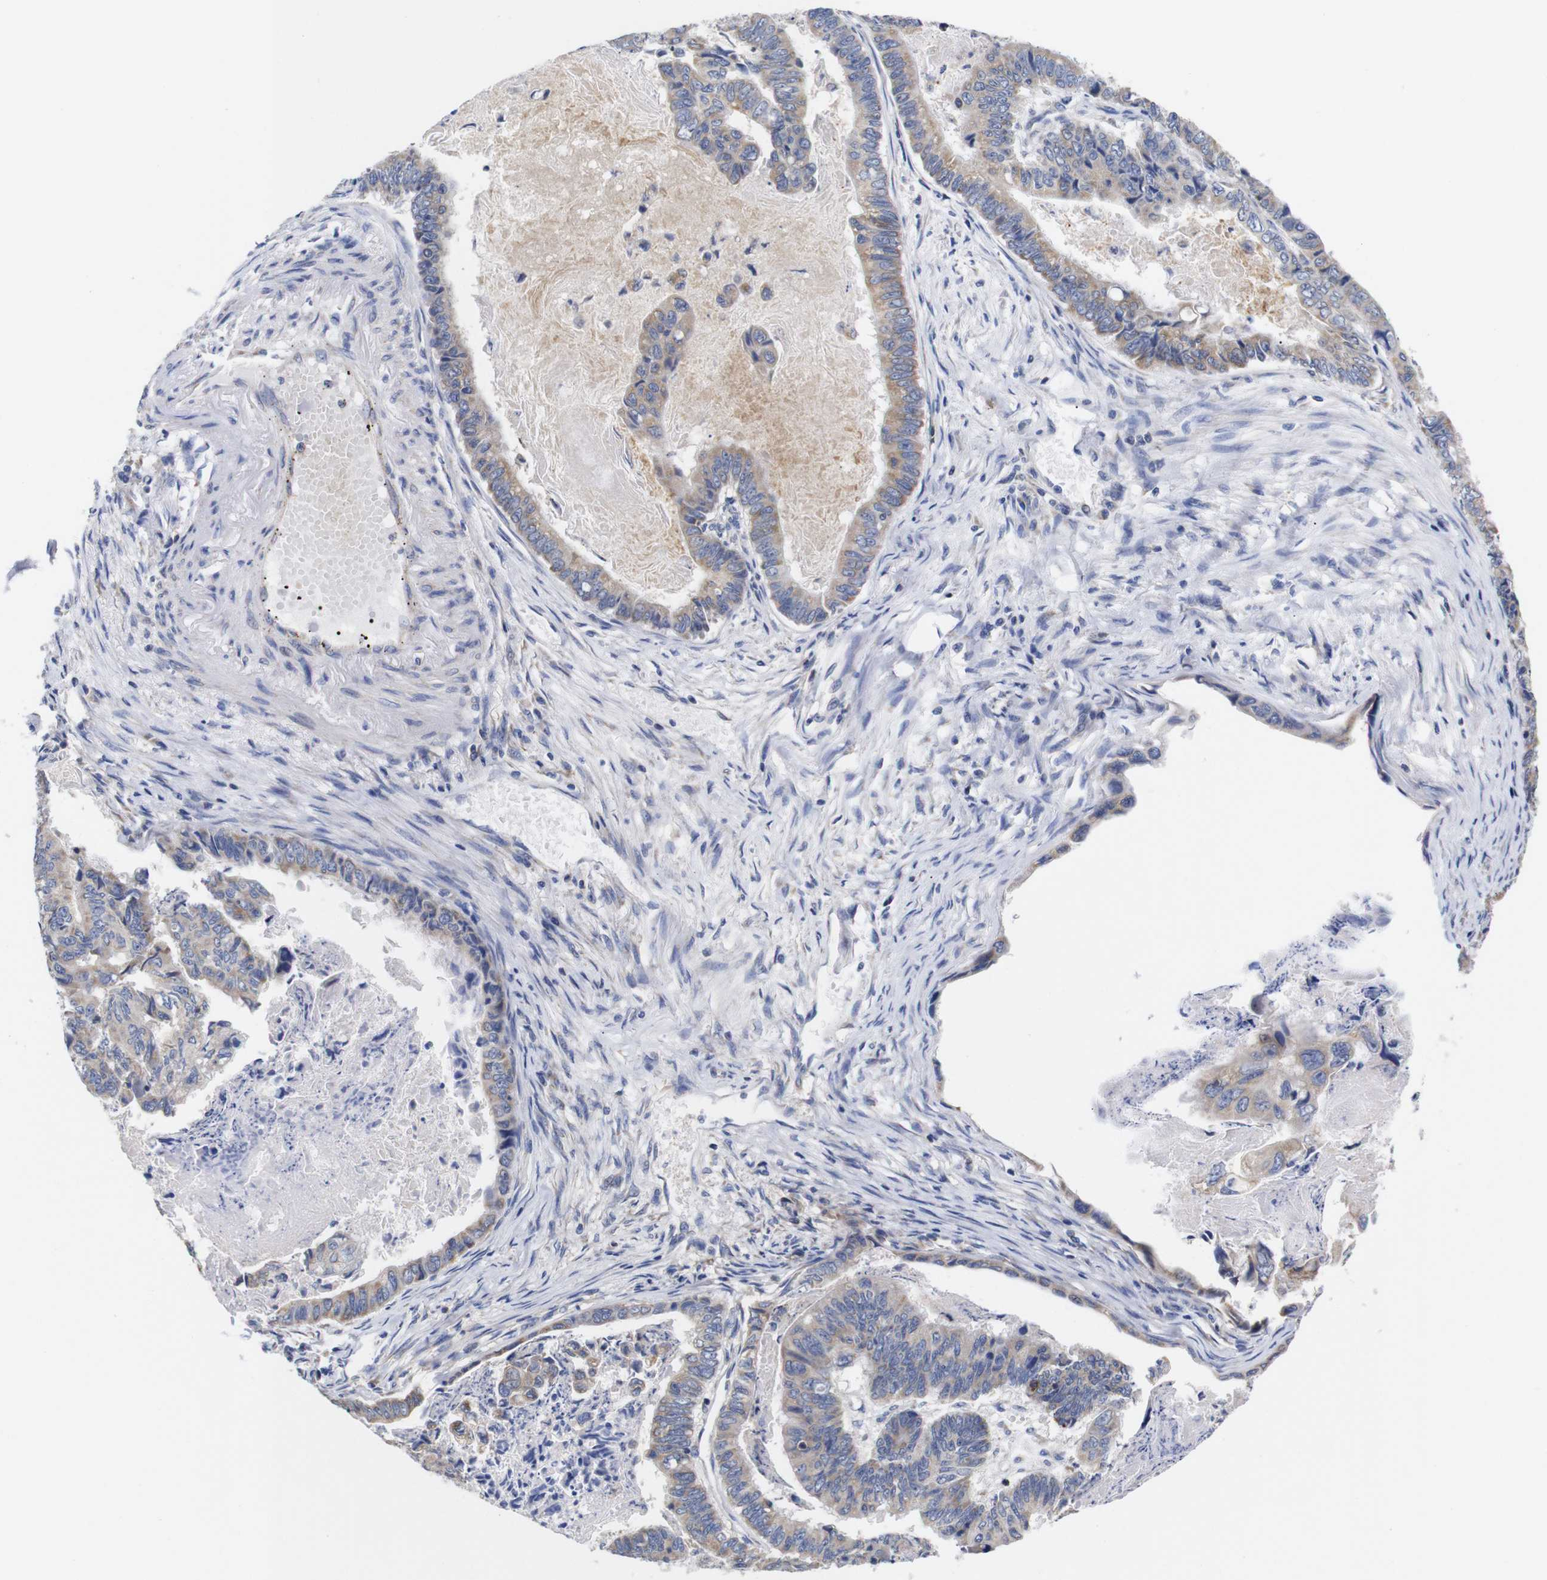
{"staining": {"intensity": "weak", "quantity": "25%-75%", "location": "cytoplasmic/membranous"}, "tissue": "stomach cancer", "cell_type": "Tumor cells", "image_type": "cancer", "snomed": [{"axis": "morphology", "description": "Adenocarcinoma, NOS"}, {"axis": "topography", "description": "Stomach, lower"}], "caption": "Brown immunohistochemical staining in stomach cancer (adenocarcinoma) reveals weak cytoplasmic/membranous staining in approximately 25%-75% of tumor cells.", "gene": "OPN3", "patient": {"sex": "male", "age": 77}}